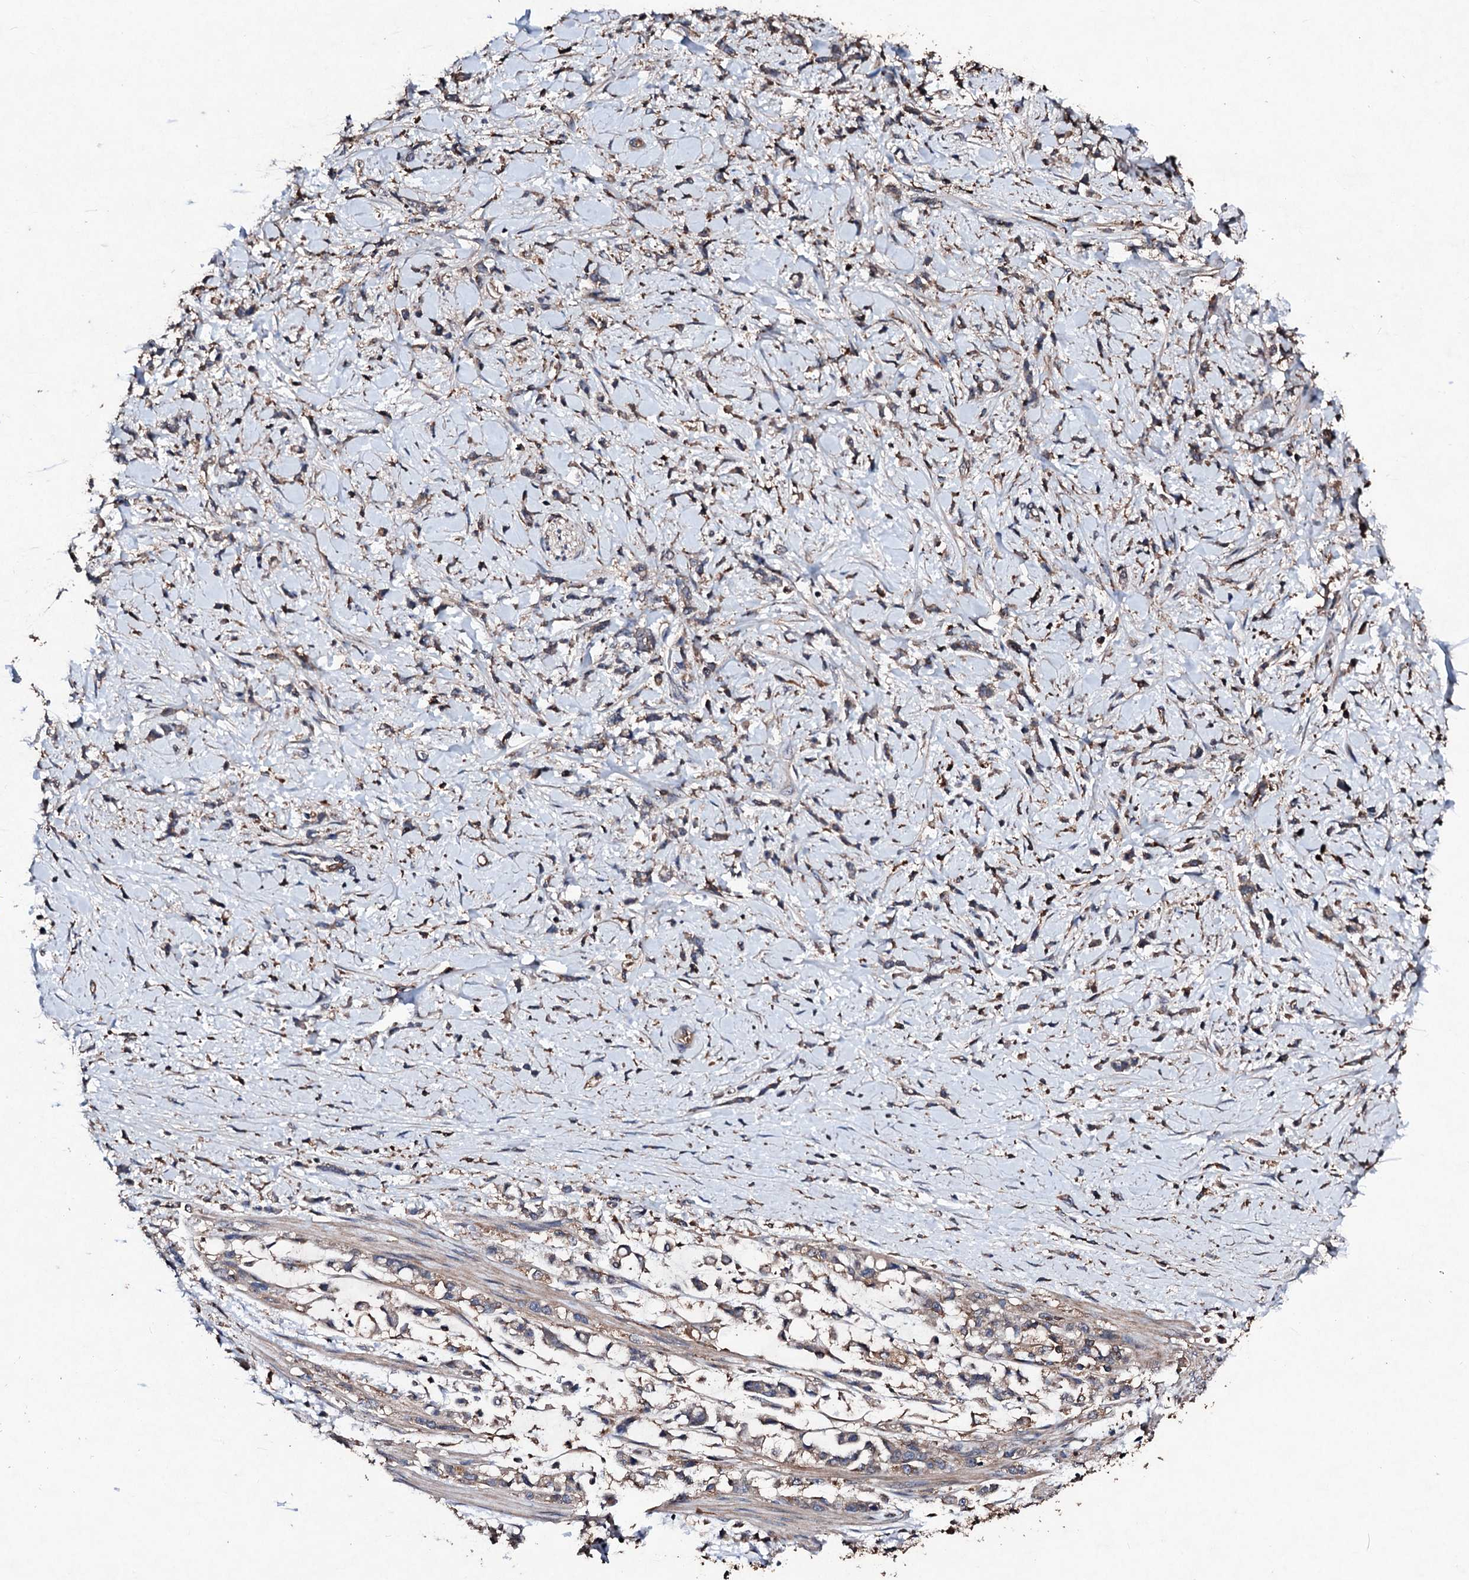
{"staining": {"intensity": "weak", "quantity": "25%-75%", "location": "cytoplasmic/membranous"}, "tissue": "stomach cancer", "cell_type": "Tumor cells", "image_type": "cancer", "snomed": [{"axis": "morphology", "description": "Adenocarcinoma, NOS"}, {"axis": "topography", "description": "Stomach"}], "caption": "This micrograph displays IHC staining of adenocarcinoma (stomach), with low weak cytoplasmic/membranous staining in approximately 25%-75% of tumor cells.", "gene": "KERA", "patient": {"sex": "female", "age": 60}}